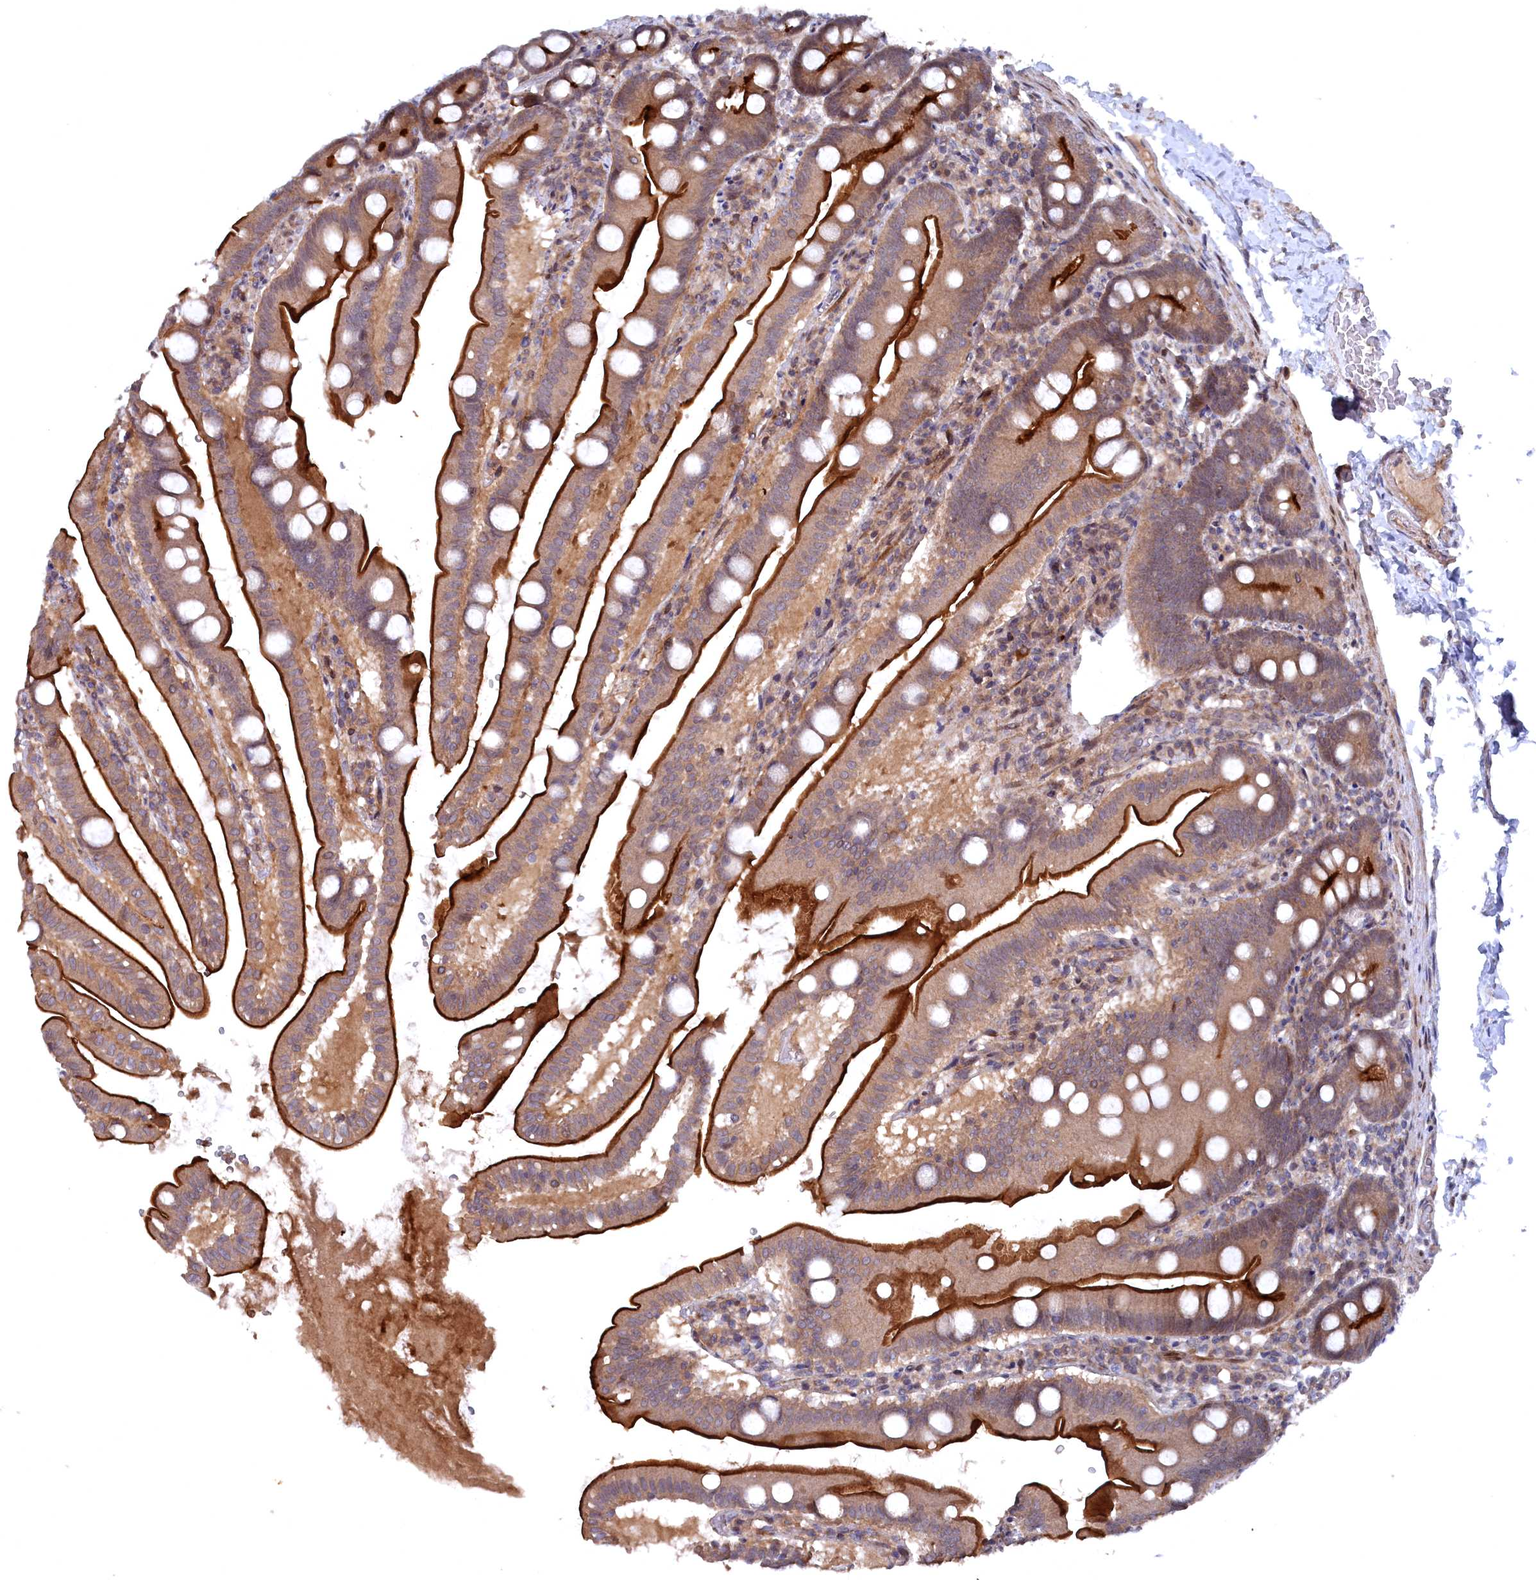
{"staining": {"intensity": "strong", "quantity": ">75%", "location": "cytoplasmic/membranous"}, "tissue": "small intestine", "cell_type": "Glandular cells", "image_type": "normal", "snomed": [{"axis": "morphology", "description": "Normal tissue, NOS"}, {"axis": "topography", "description": "Small intestine"}], "caption": "High-magnification brightfield microscopy of unremarkable small intestine stained with DAB (brown) and counterstained with hematoxylin (blue). glandular cells exhibit strong cytoplasmic/membranous positivity is seen in approximately>75% of cells. The staining is performed using DAB (3,3'-diaminobenzidine) brown chromogen to label protein expression. The nuclei are counter-stained blue using hematoxylin.", "gene": "TMC5", "patient": {"sex": "female", "age": 68}}